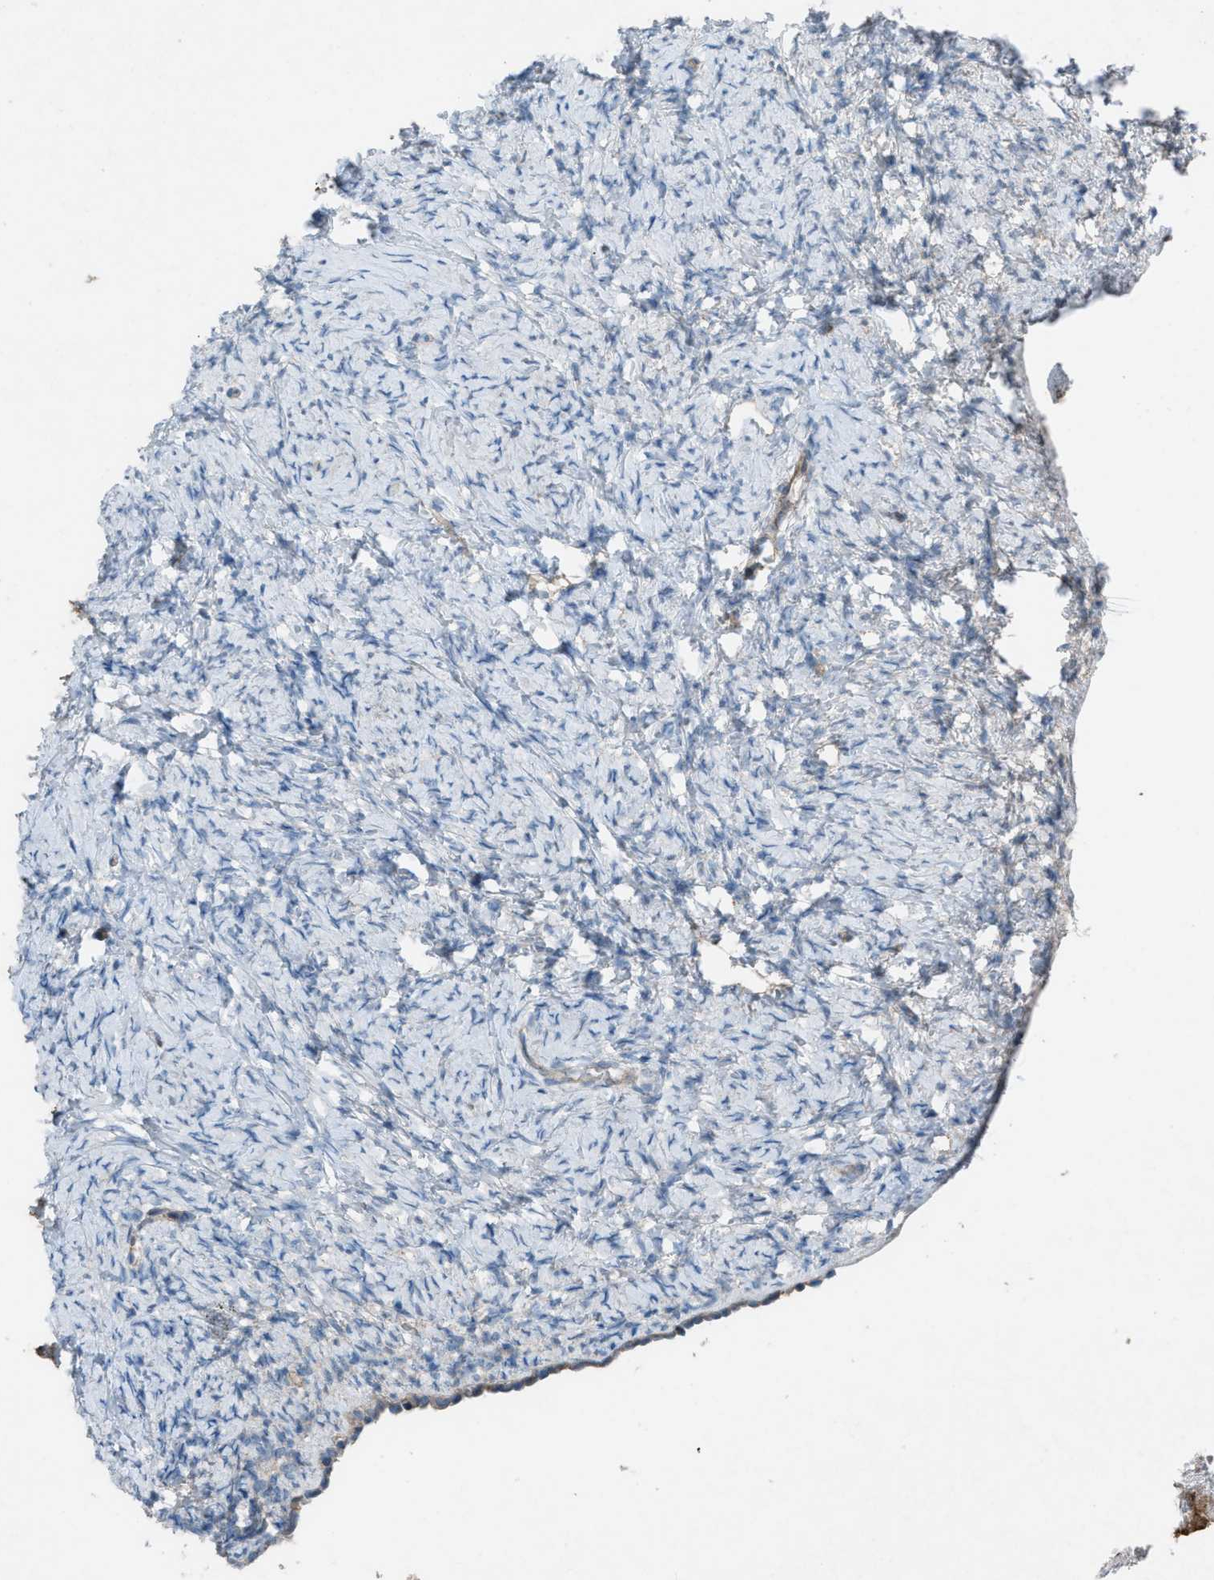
{"staining": {"intensity": "moderate", "quantity": ">75%", "location": "cytoplasmic/membranous"}, "tissue": "ovary", "cell_type": "Follicle cells", "image_type": "normal", "snomed": [{"axis": "morphology", "description": "Normal tissue, NOS"}, {"axis": "topography", "description": "Ovary"}], "caption": "Follicle cells reveal moderate cytoplasmic/membranous expression in approximately >75% of cells in normal ovary. (Brightfield microscopy of DAB IHC at high magnification).", "gene": "NCK2", "patient": {"sex": "female", "age": 33}}